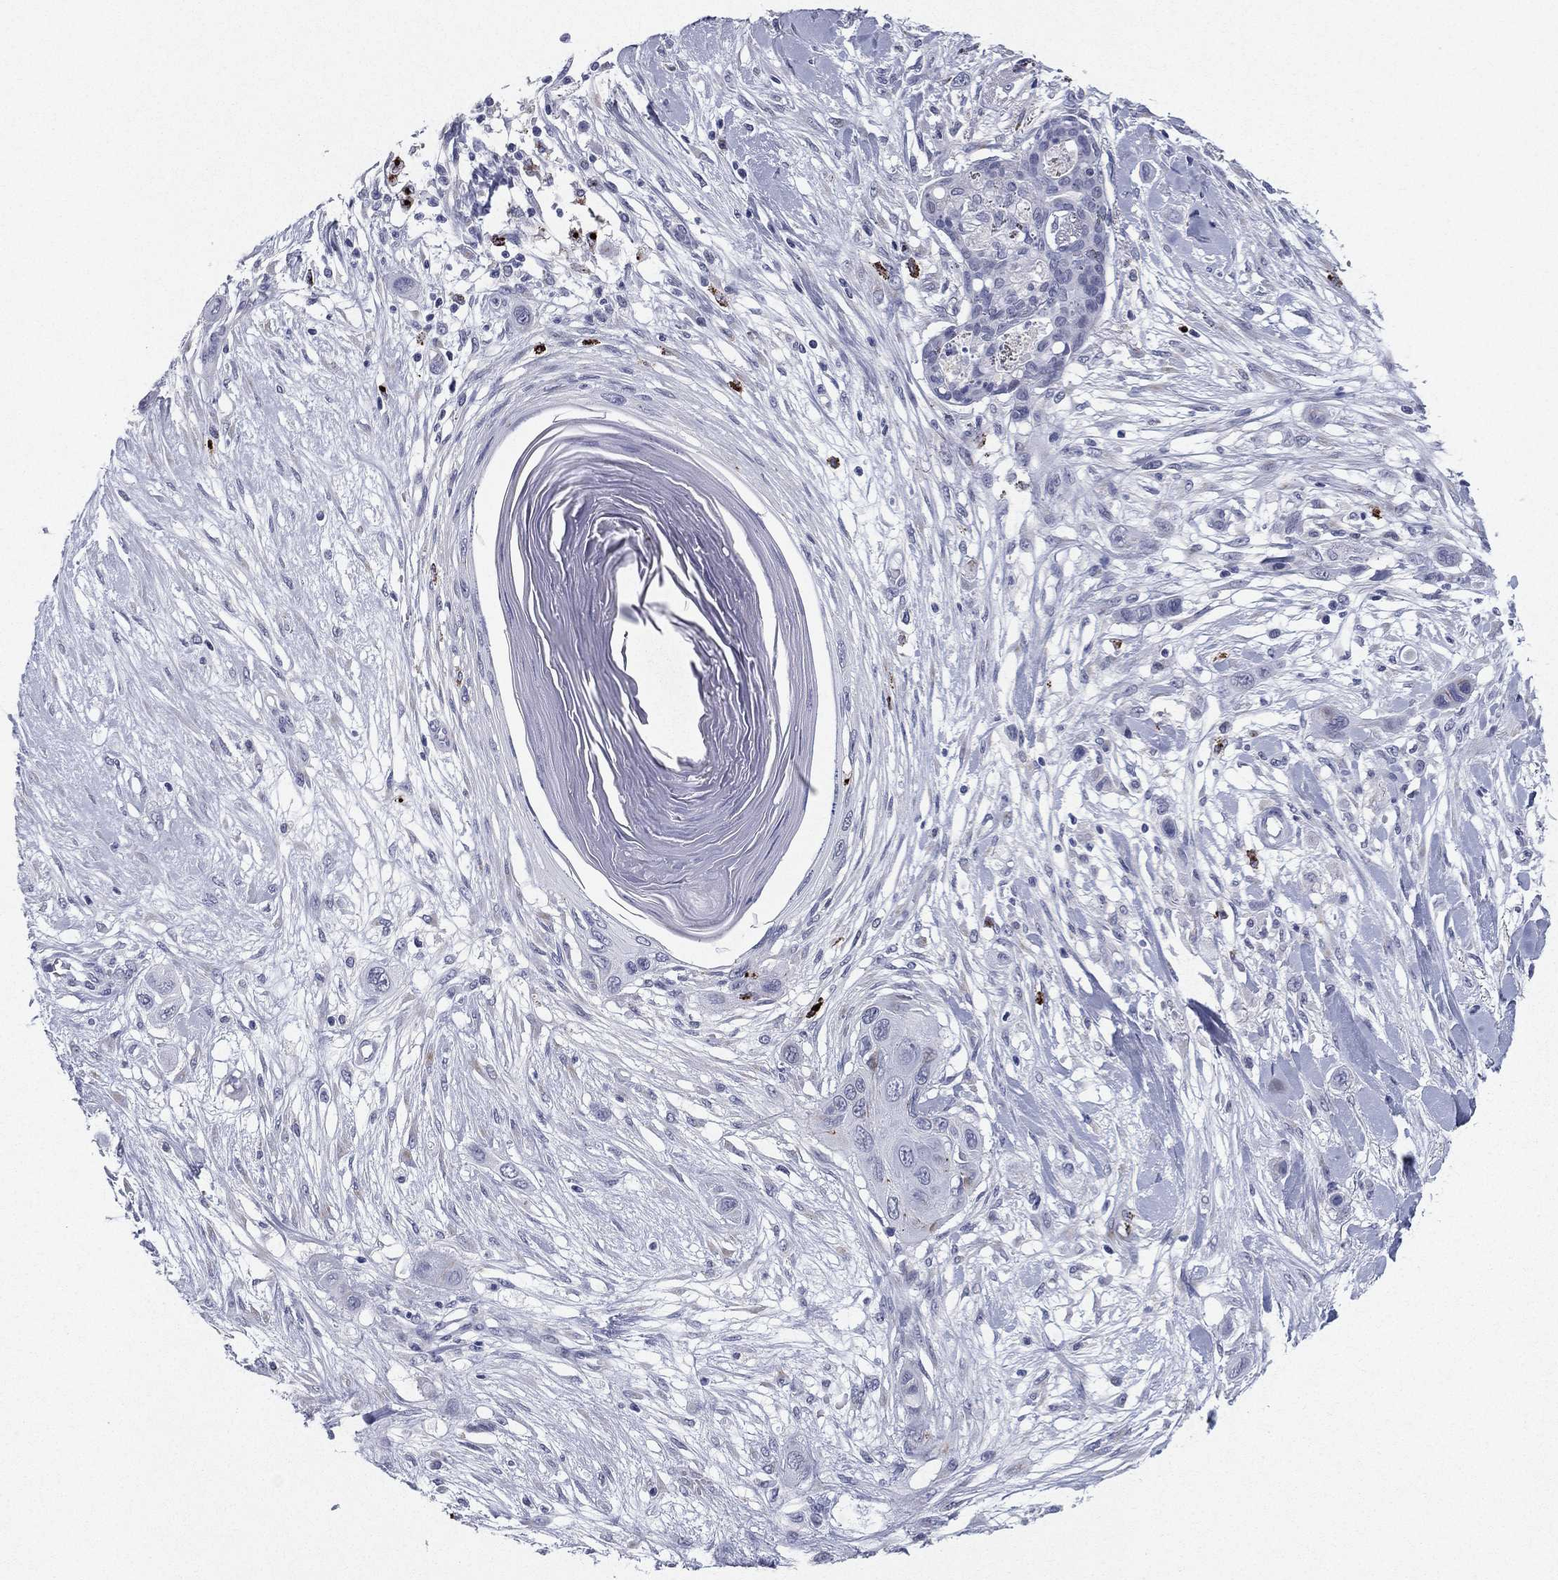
{"staining": {"intensity": "negative", "quantity": "none", "location": "none"}, "tissue": "skin cancer", "cell_type": "Tumor cells", "image_type": "cancer", "snomed": [{"axis": "morphology", "description": "Squamous cell carcinoma, NOS"}, {"axis": "topography", "description": "Skin"}], "caption": "This is a photomicrograph of immunohistochemistry (IHC) staining of squamous cell carcinoma (skin), which shows no staining in tumor cells.", "gene": "HLA-DOA", "patient": {"sex": "male", "age": 79}}